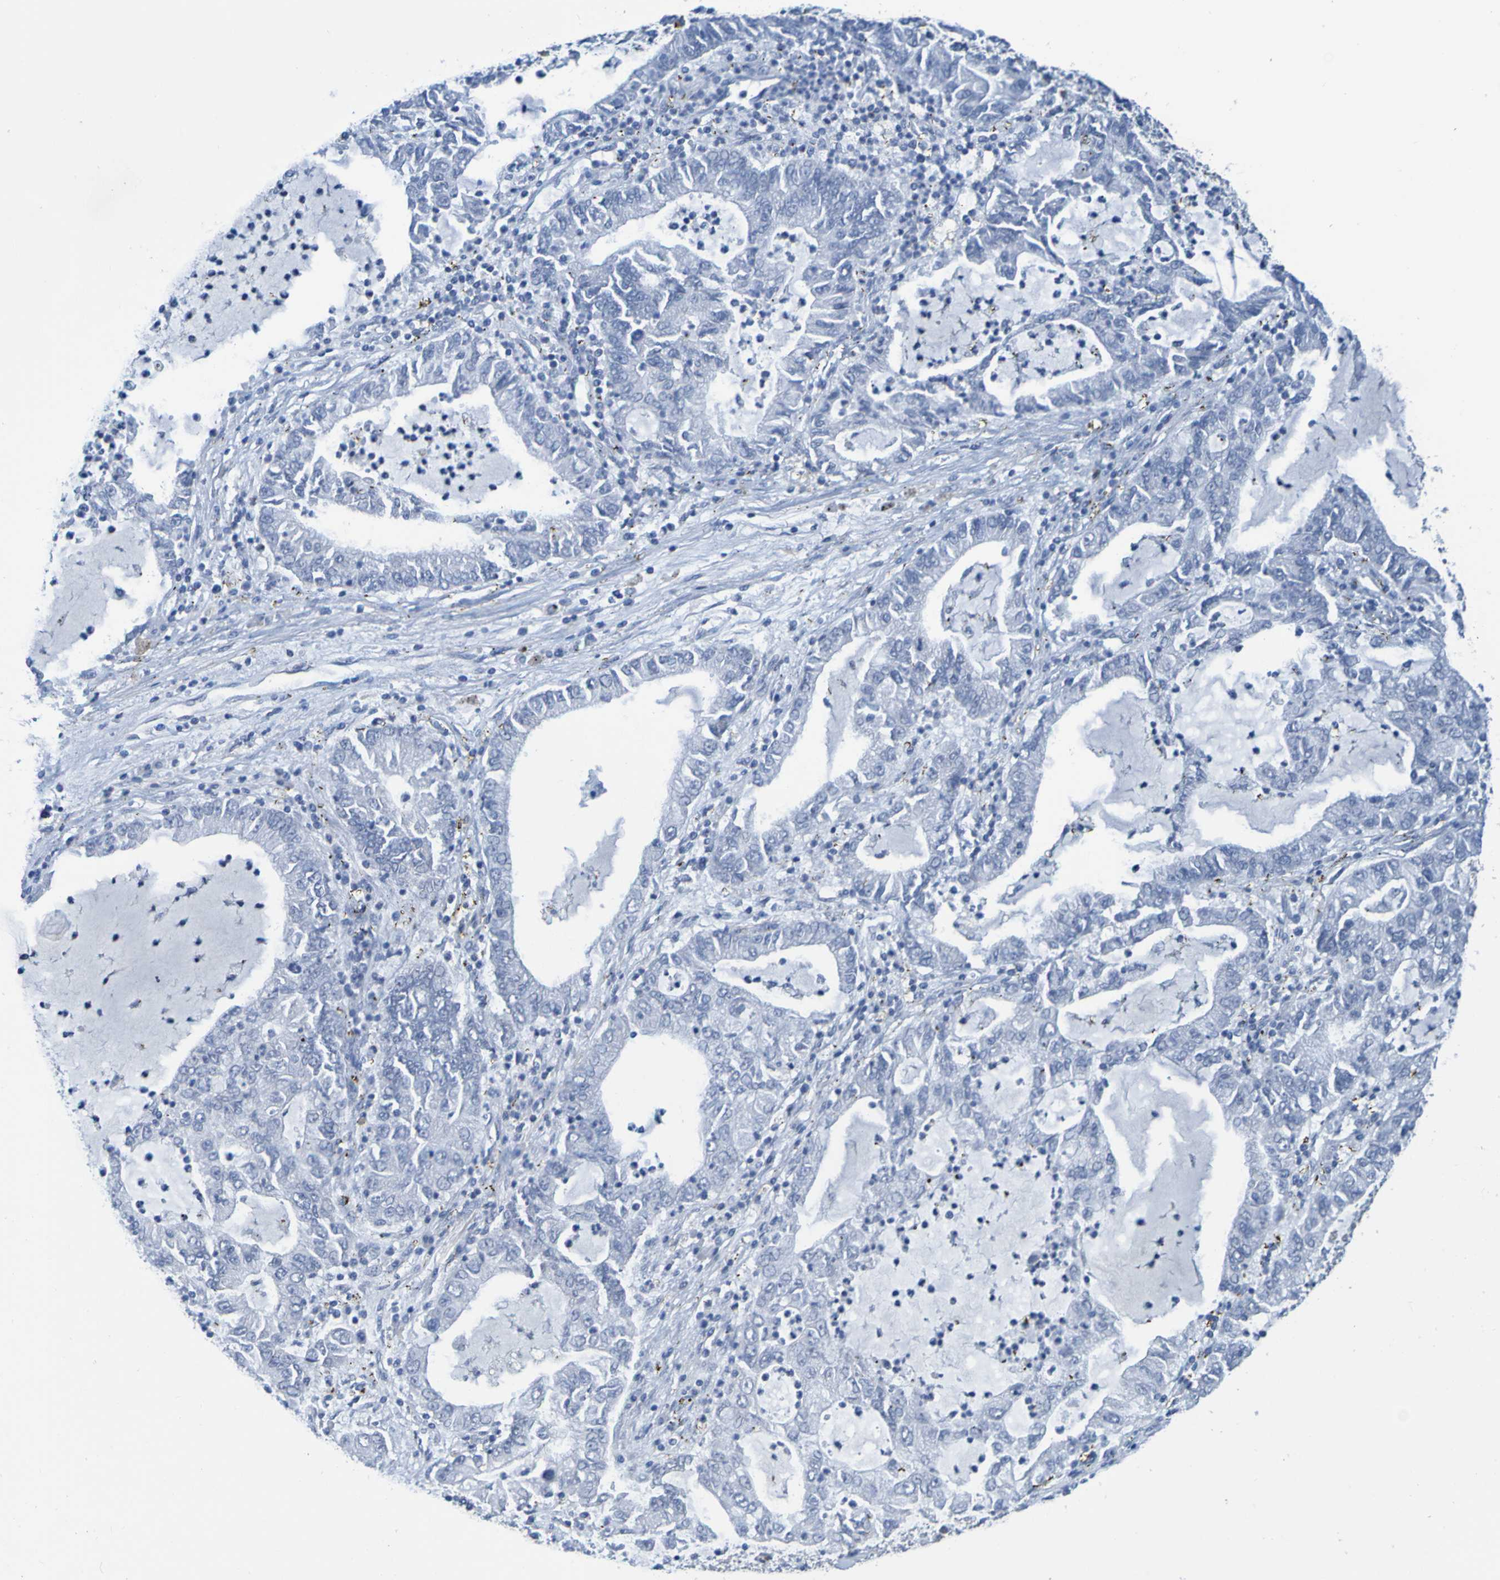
{"staining": {"intensity": "negative", "quantity": "none", "location": "none"}, "tissue": "lung cancer", "cell_type": "Tumor cells", "image_type": "cancer", "snomed": [{"axis": "morphology", "description": "Adenocarcinoma, NOS"}, {"axis": "topography", "description": "Lung"}], "caption": "Tumor cells show no significant protein expression in lung cancer (adenocarcinoma).", "gene": "IL10", "patient": {"sex": "female", "age": 51}}